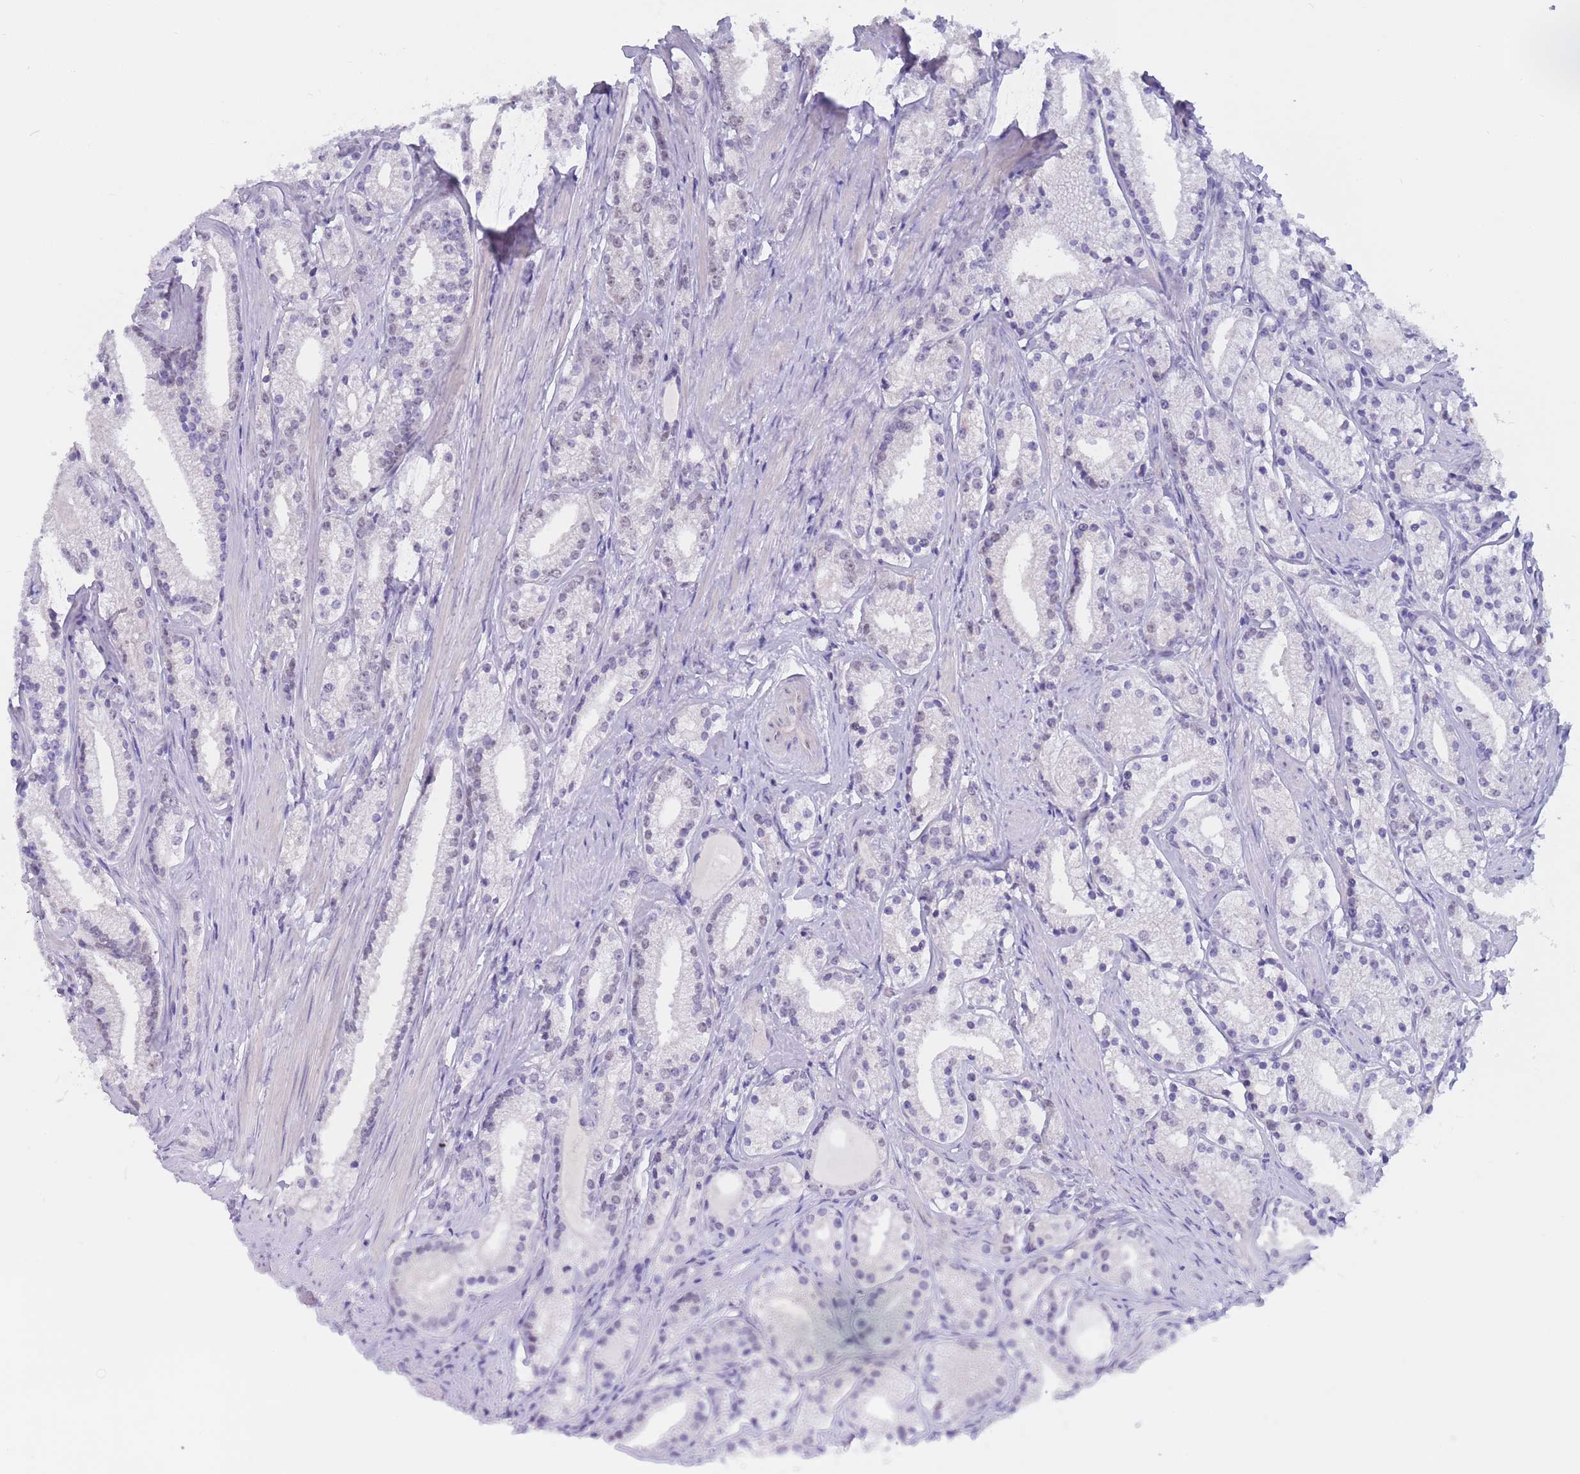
{"staining": {"intensity": "negative", "quantity": "none", "location": "none"}, "tissue": "prostate cancer", "cell_type": "Tumor cells", "image_type": "cancer", "snomed": [{"axis": "morphology", "description": "Adenocarcinoma, Low grade"}, {"axis": "topography", "description": "Prostate"}], "caption": "Immunohistochemistry (IHC) of prostate cancer reveals no positivity in tumor cells.", "gene": "BOP1", "patient": {"sex": "male", "age": 57}}